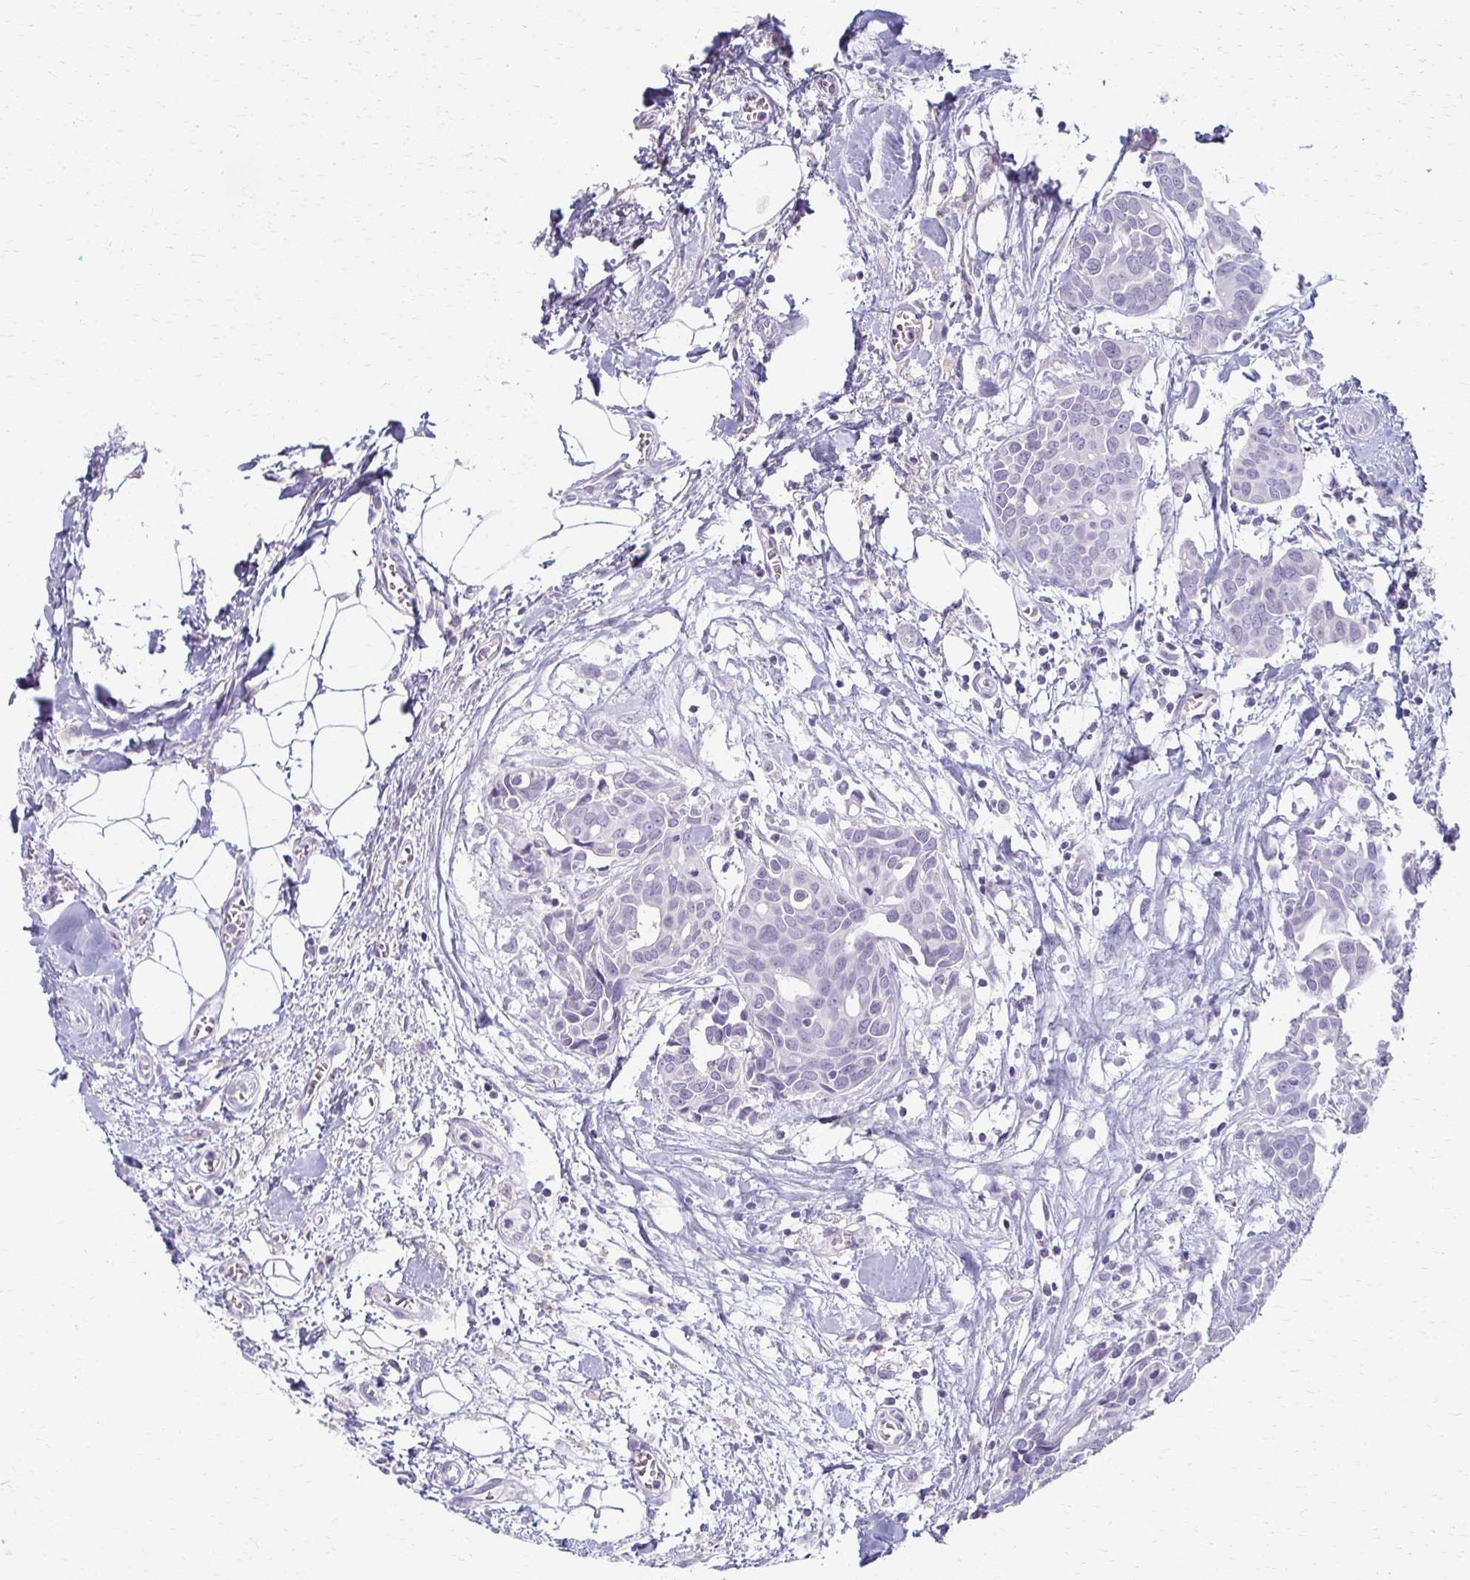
{"staining": {"intensity": "negative", "quantity": "none", "location": "none"}, "tissue": "breast cancer", "cell_type": "Tumor cells", "image_type": "cancer", "snomed": [{"axis": "morphology", "description": "Duct carcinoma"}, {"axis": "topography", "description": "Breast"}], "caption": "Immunohistochemical staining of invasive ductal carcinoma (breast) displays no significant expression in tumor cells.", "gene": "FCGR2B", "patient": {"sex": "female", "age": 54}}